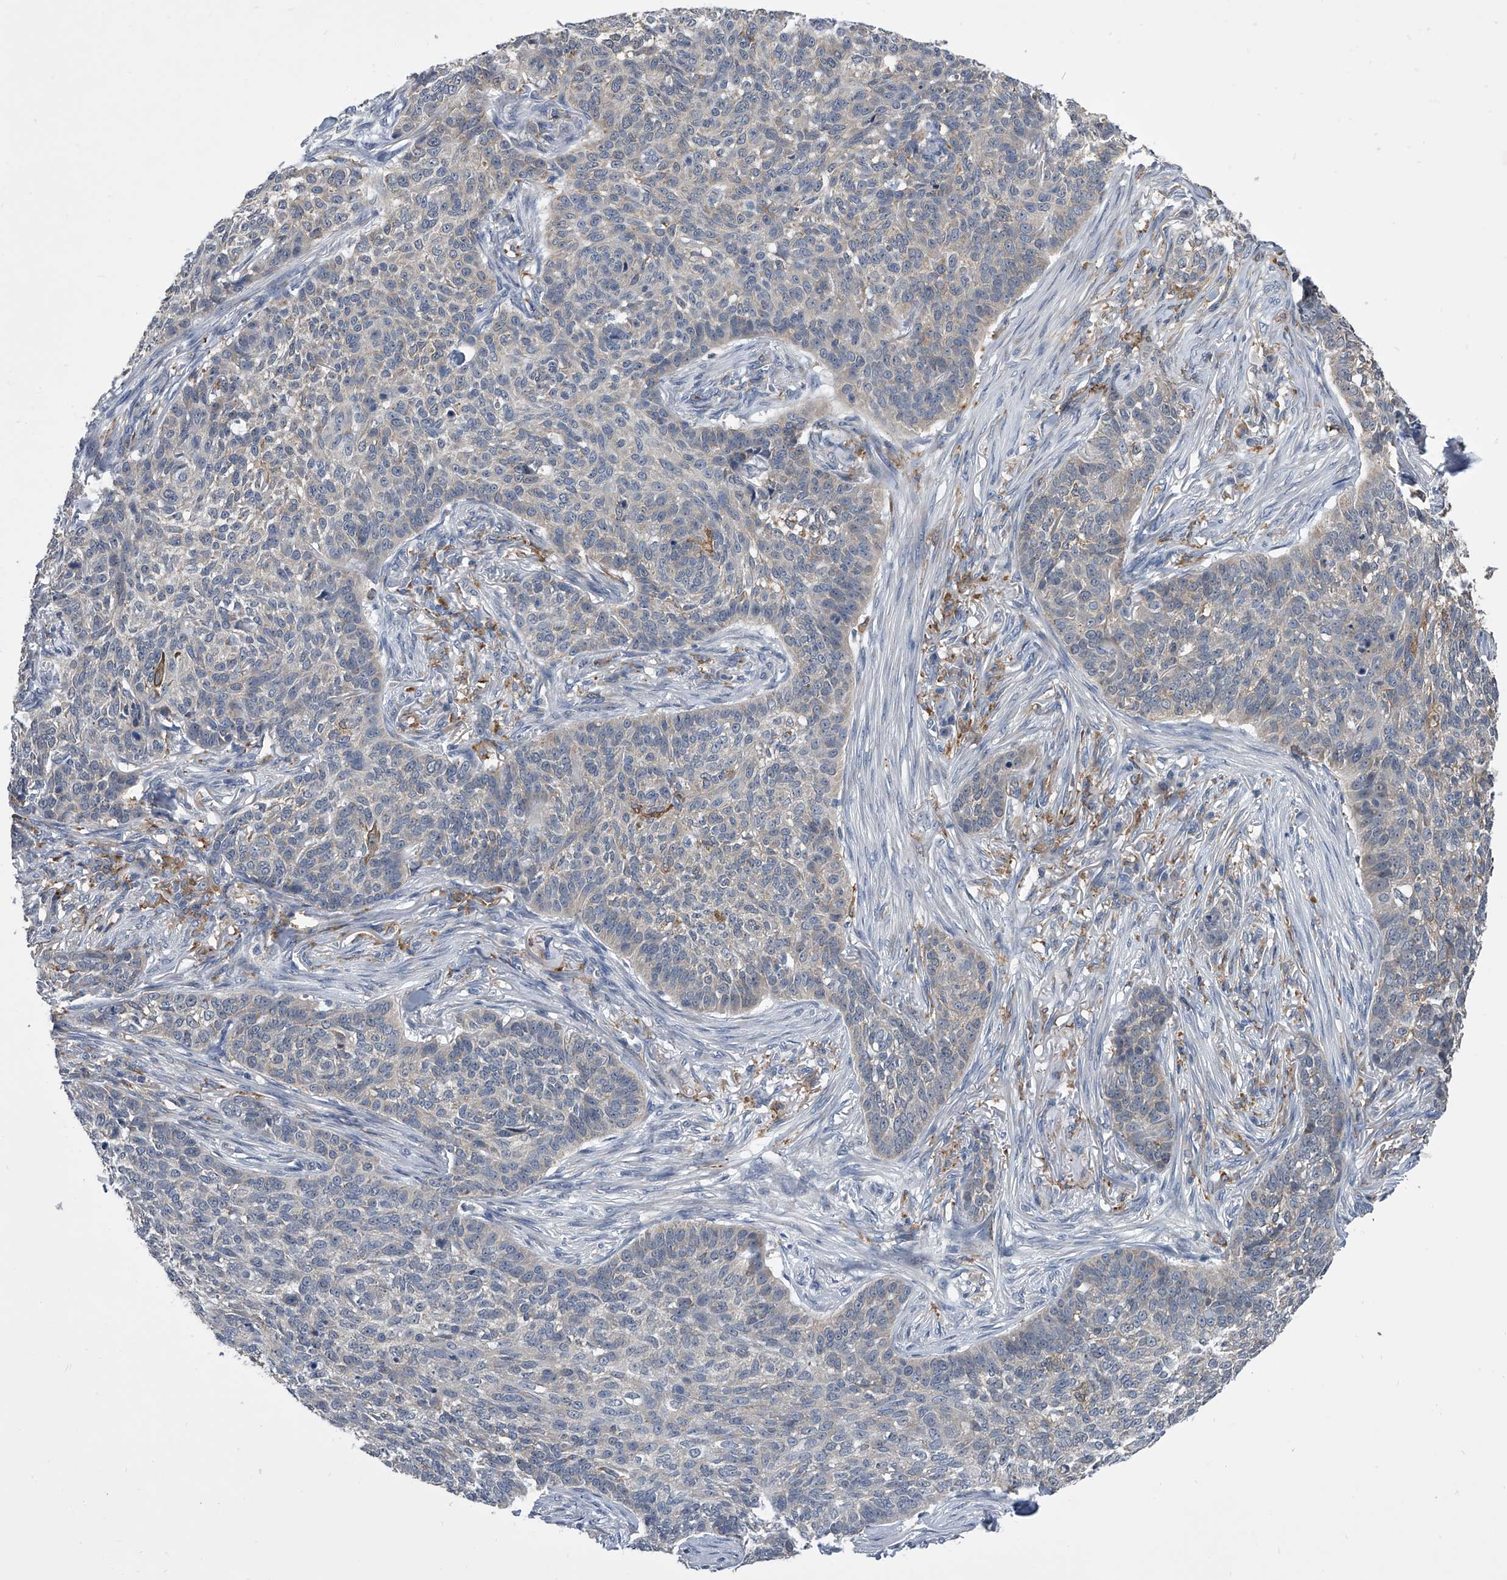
{"staining": {"intensity": "negative", "quantity": "none", "location": "none"}, "tissue": "skin cancer", "cell_type": "Tumor cells", "image_type": "cancer", "snomed": [{"axis": "morphology", "description": "Basal cell carcinoma"}, {"axis": "topography", "description": "Skin"}], "caption": "Immunohistochemical staining of skin cancer (basal cell carcinoma) demonstrates no significant expression in tumor cells.", "gene": "MAP4K3", "patient": {"sex": "male", "age": 85}}